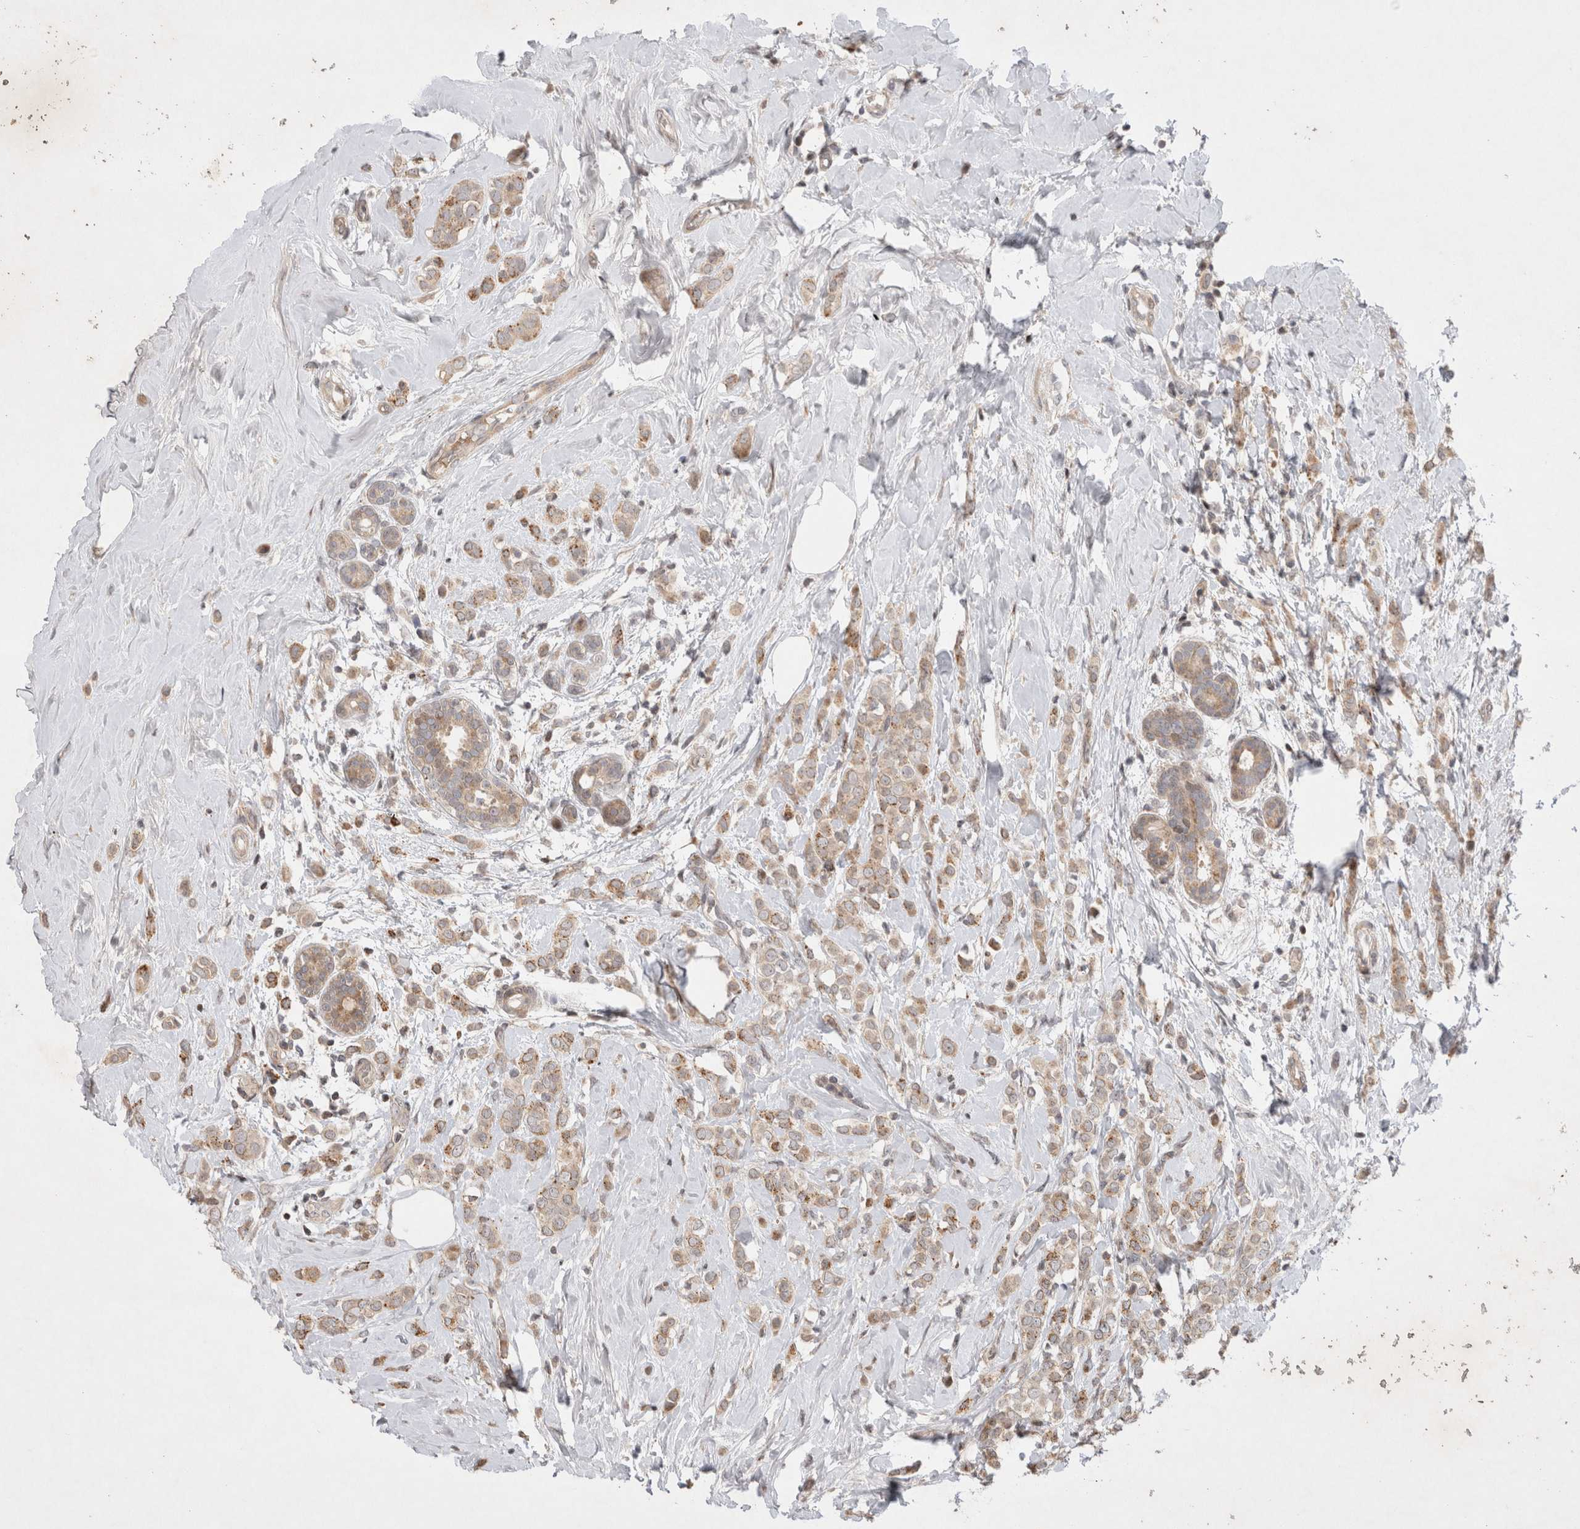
{"staining": {"intensity": "moderate", "quantity": ">75%", "location": "cytoplasmic/membranous"}, "tissue": "breast cancer", "cell_type": "Tumor cells", "image_type": "cancer", "snomed": [{"axis": "morphology", "description": "Lobular carcinoma"}, {"axis": "topography", "description": "Breast"}], "caption": "Immunohistochemical staining of breast lobular carcinoma exhibits moderate cytoplasmic/membranous protein staining in approximately >75% of tumor cells.", "gene": "EIF2AK1", "patient": {"sex": "female", "age": 47}}